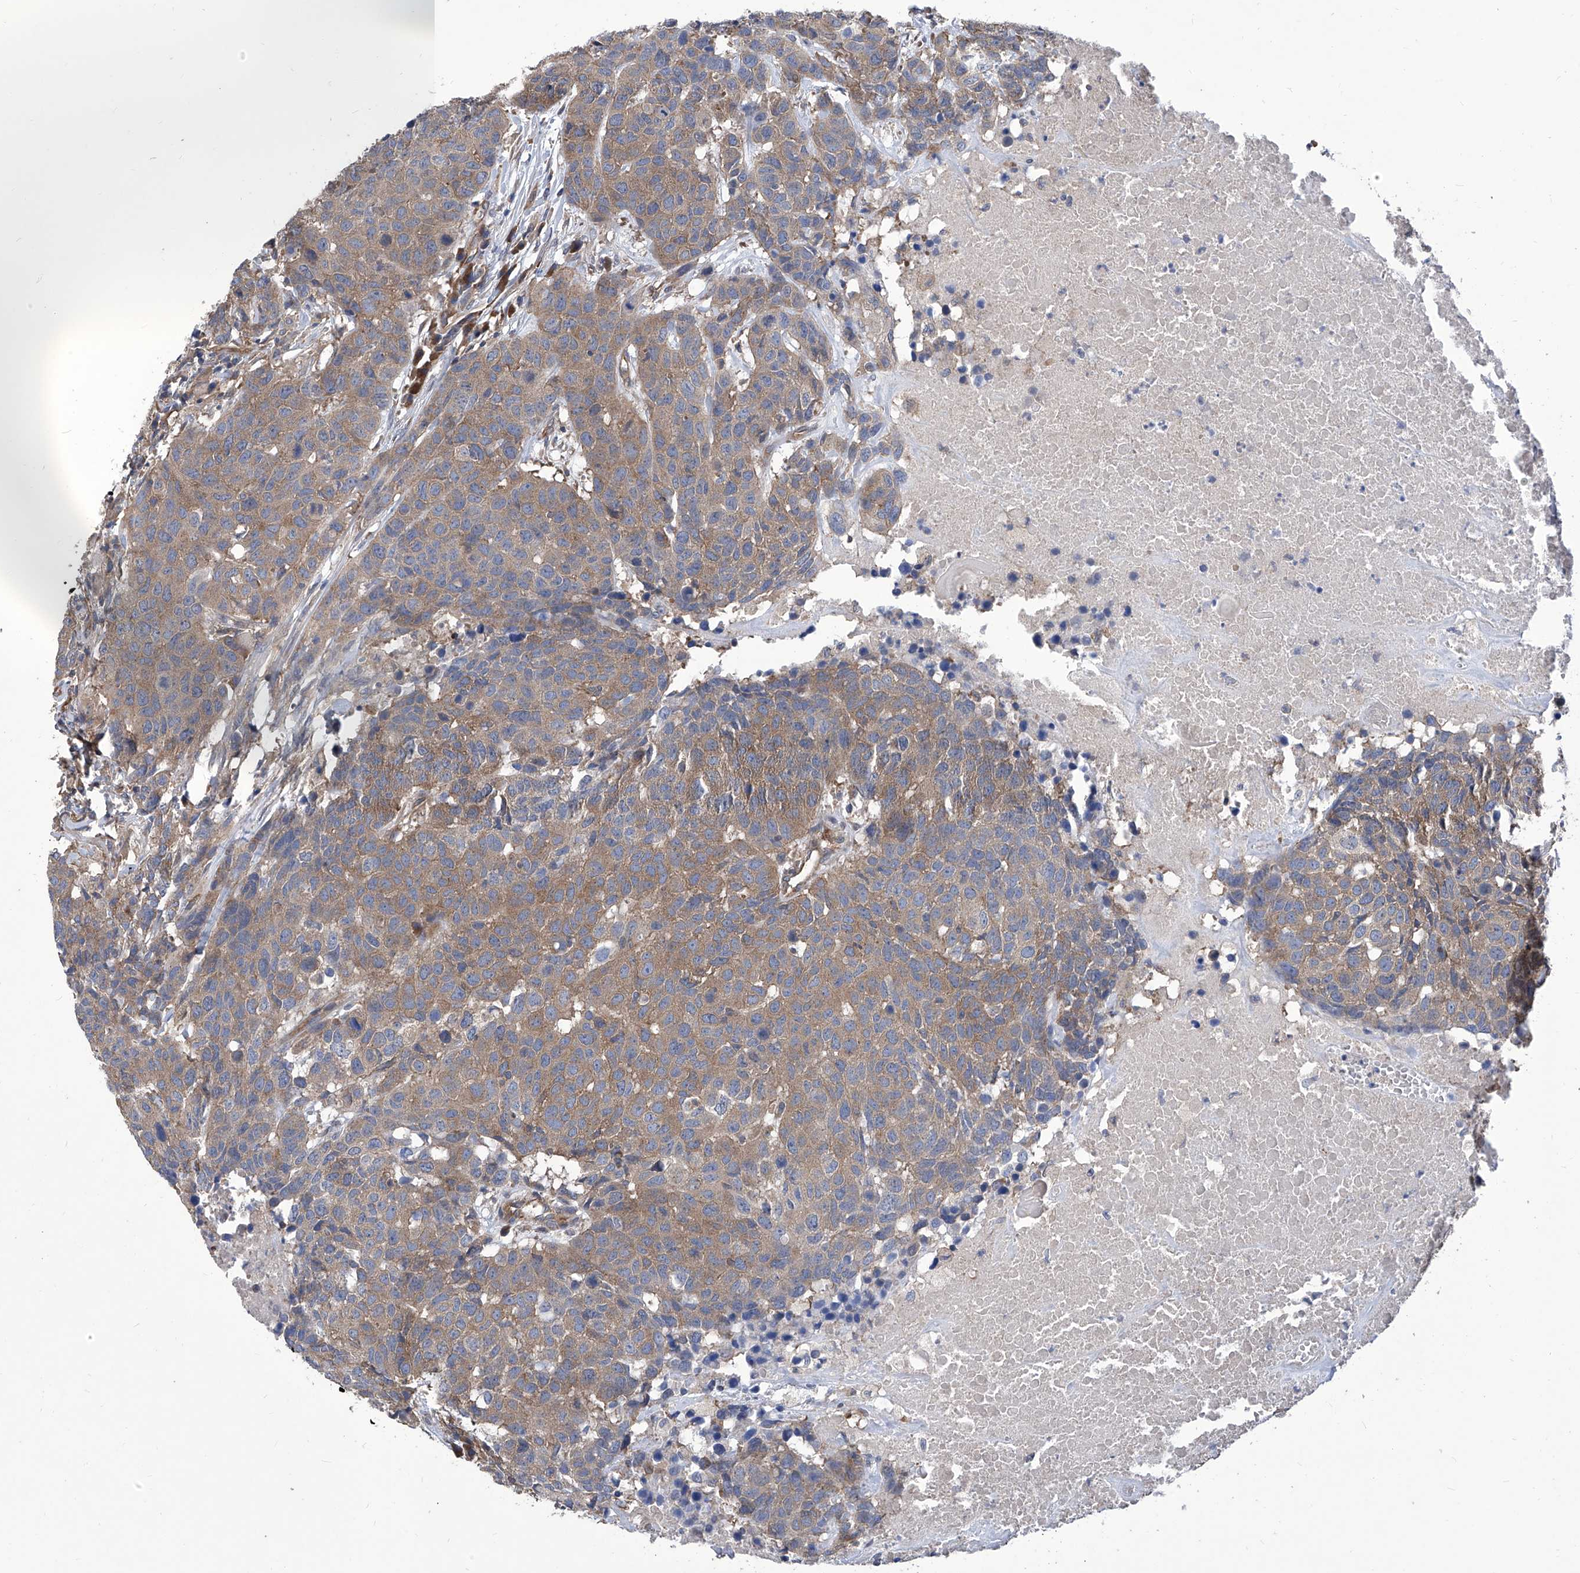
{"staining": {"intensity": "moderate", "quantity": ">75%", "location": "cytoplasmic/membranous"}, "tissue": "head and neck cancer", "cell_type": "Tumor cells", "image_type": "cancer", "snomed": [{"axis": "morphology", "description": "Squamous cell carcinoma, NOS"}, {"axis": "topography", "description": "Head-Neck"}], "caption": "An IHC image of tumor tissue is shown. Protein staining in brown labels moderate cytoplasmic/membranous positivity in head and neck cancer within tumor cells.", "gene": "TJAP1", "patient": {"sex": "male", "age": 66}}